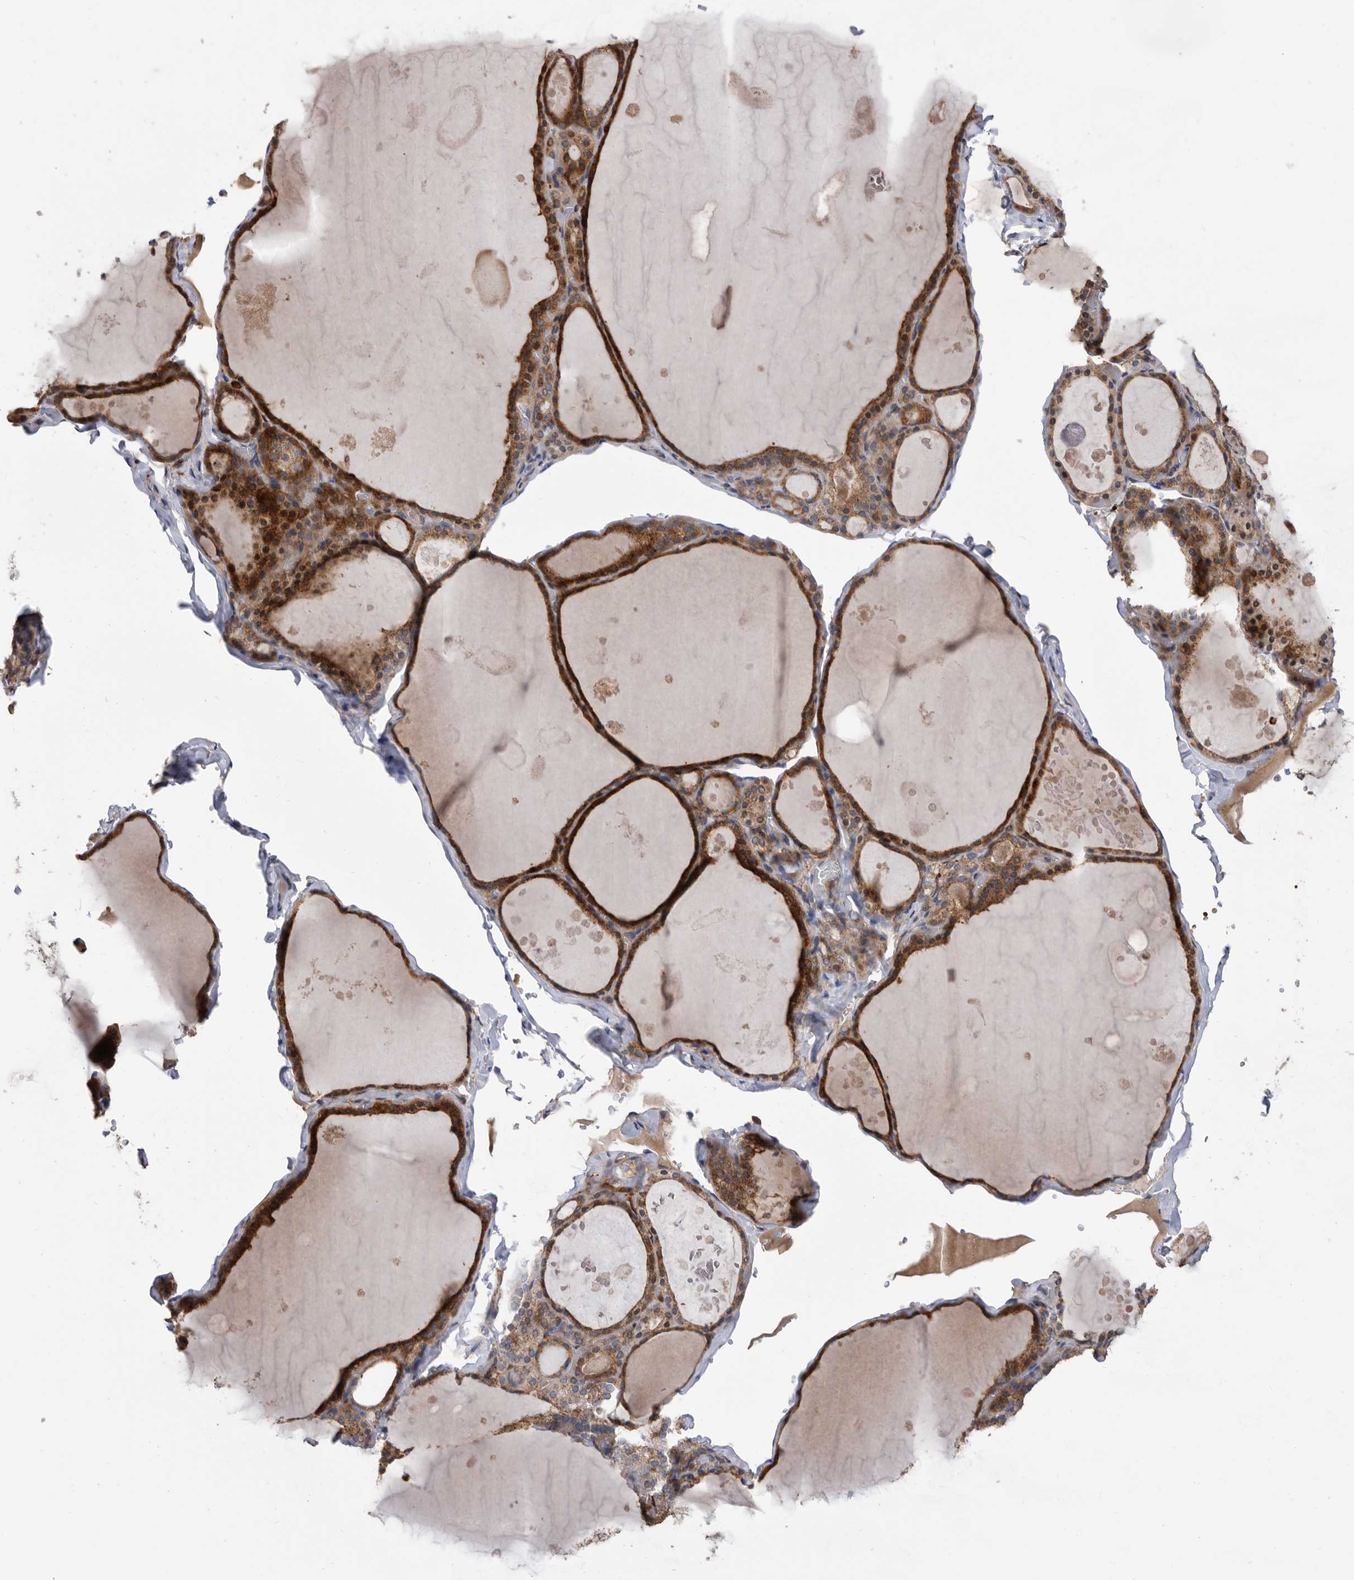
{"staining": {"intensity": "strong", "quantity": ">75%", "location": "cytoplasmic/membranous"}, "tissue": "thyroid gland", "cell_type": "Glandular cells", "image_type": "normal", "snomed": [{"axis": "morphology", "description": "Normal tissue, NOS"}, {"axis": "topography", "description": "Thyroid gland"}], "caption": "An IHC micrograph of normal tissue is shown. Protein staining in brown labels strong cytoplasmic/membranous positivity in thyroid gland within glandular cells.", "gene": "CRISPLD2", "patient": {"sex": "male", "age": 56}}